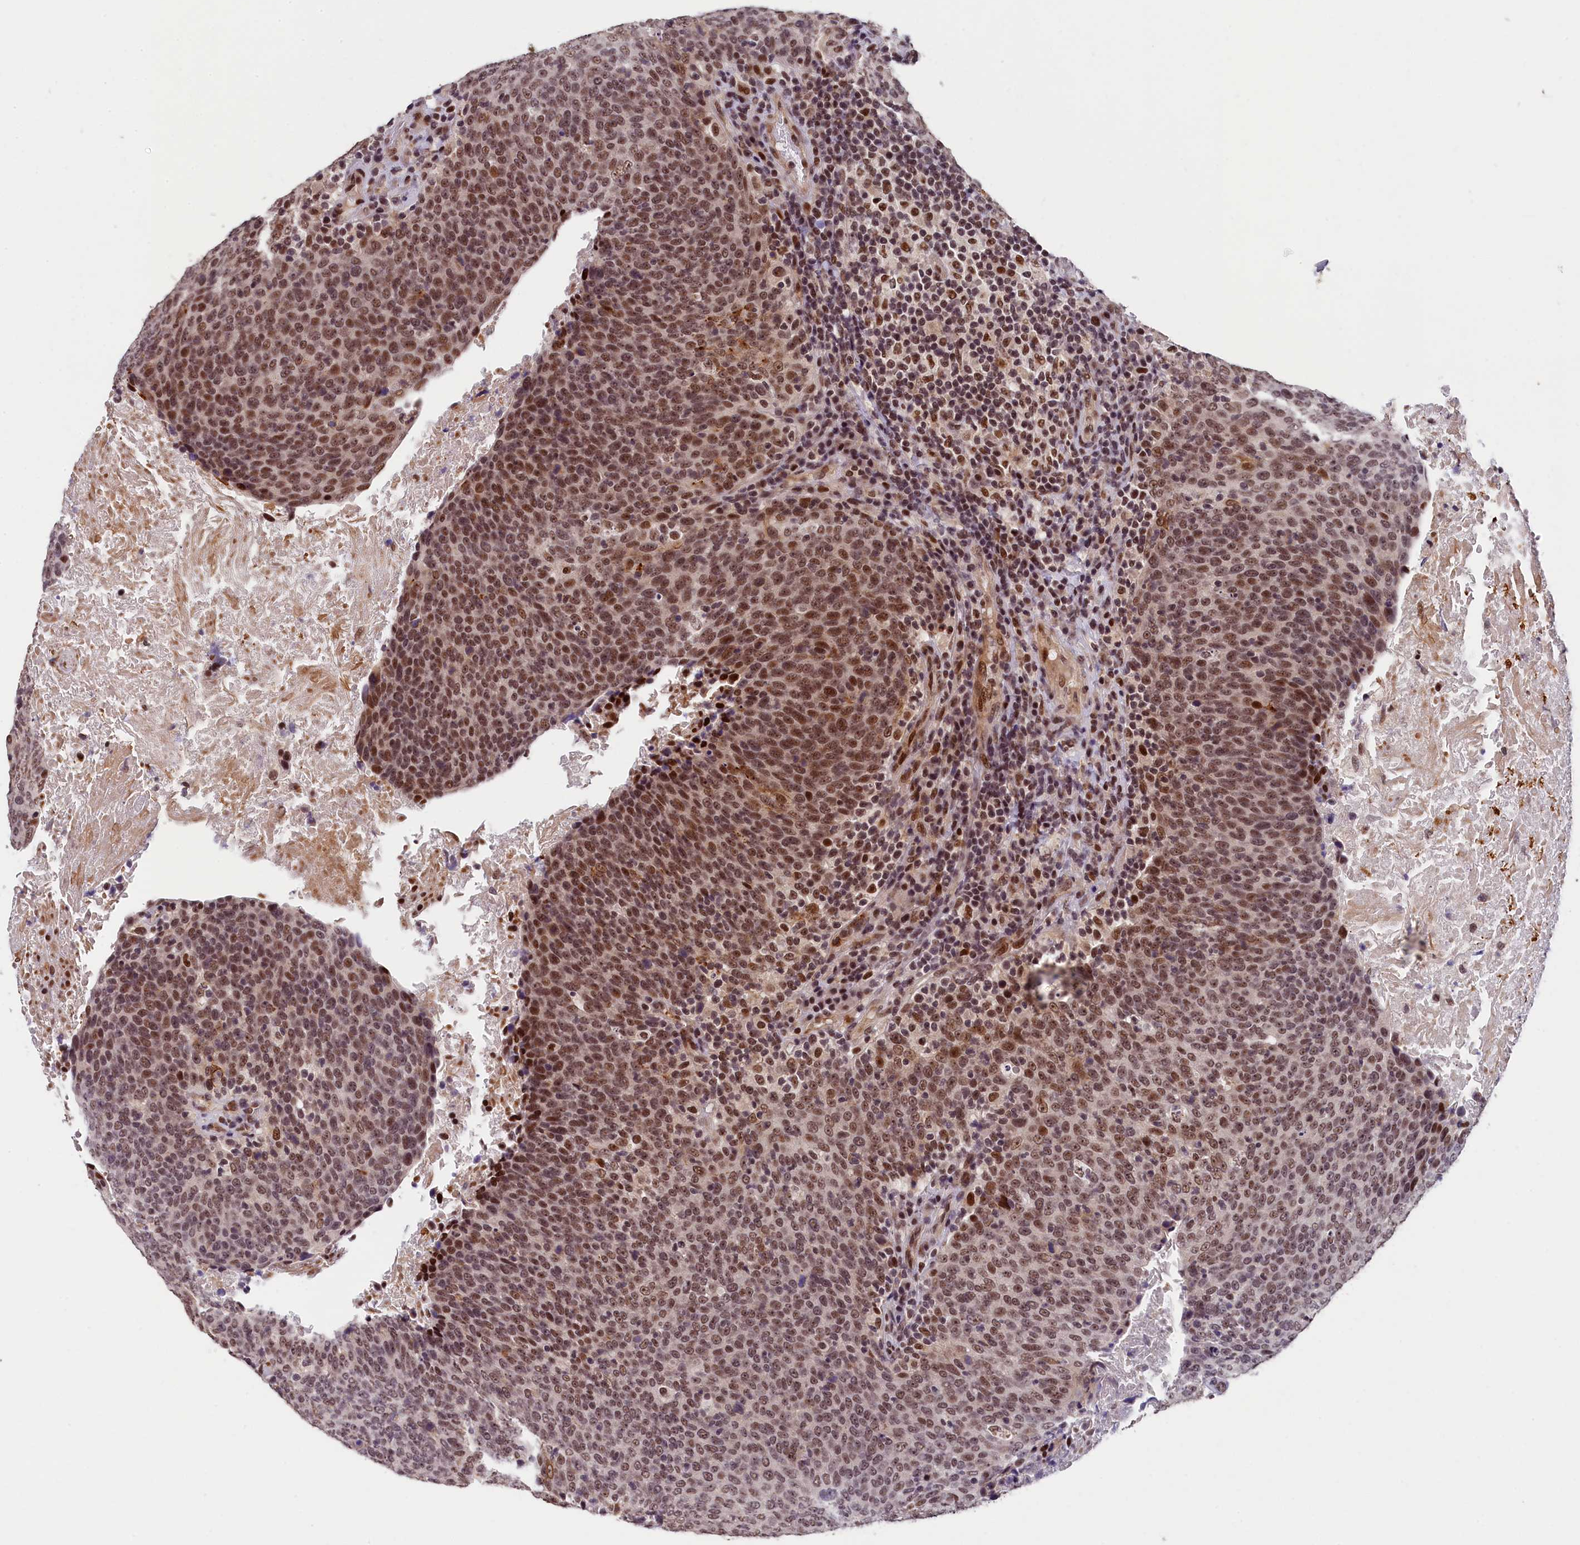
{"staining": {"intensity": "moderate", "quantity": ">75%", "location": "nuclear"}, "tissue": "head and neck cancer", "cell_type": "Tumor cells", "image_type": "cancer", "snomed": [{"axis": "morphology", "description": "Squamous cell carcinoma, NOS"}, {"axis": "morphology", "description": "Squamous cell carcinoma, metastatic, NOS"}, {"axis": "topography", "description": "Lymph node"}, {"axis": "topography", "description": "Head-Neck"}], "caption": "The micrograph demonstrates immunohistochemical staining of squamous cell carcinoma (head and neck). There is moderate nuclear expression is present in approximately >75% of tumor cells.", "gene": "ADIG", "patient": {"sex": "male", "age": 62}}